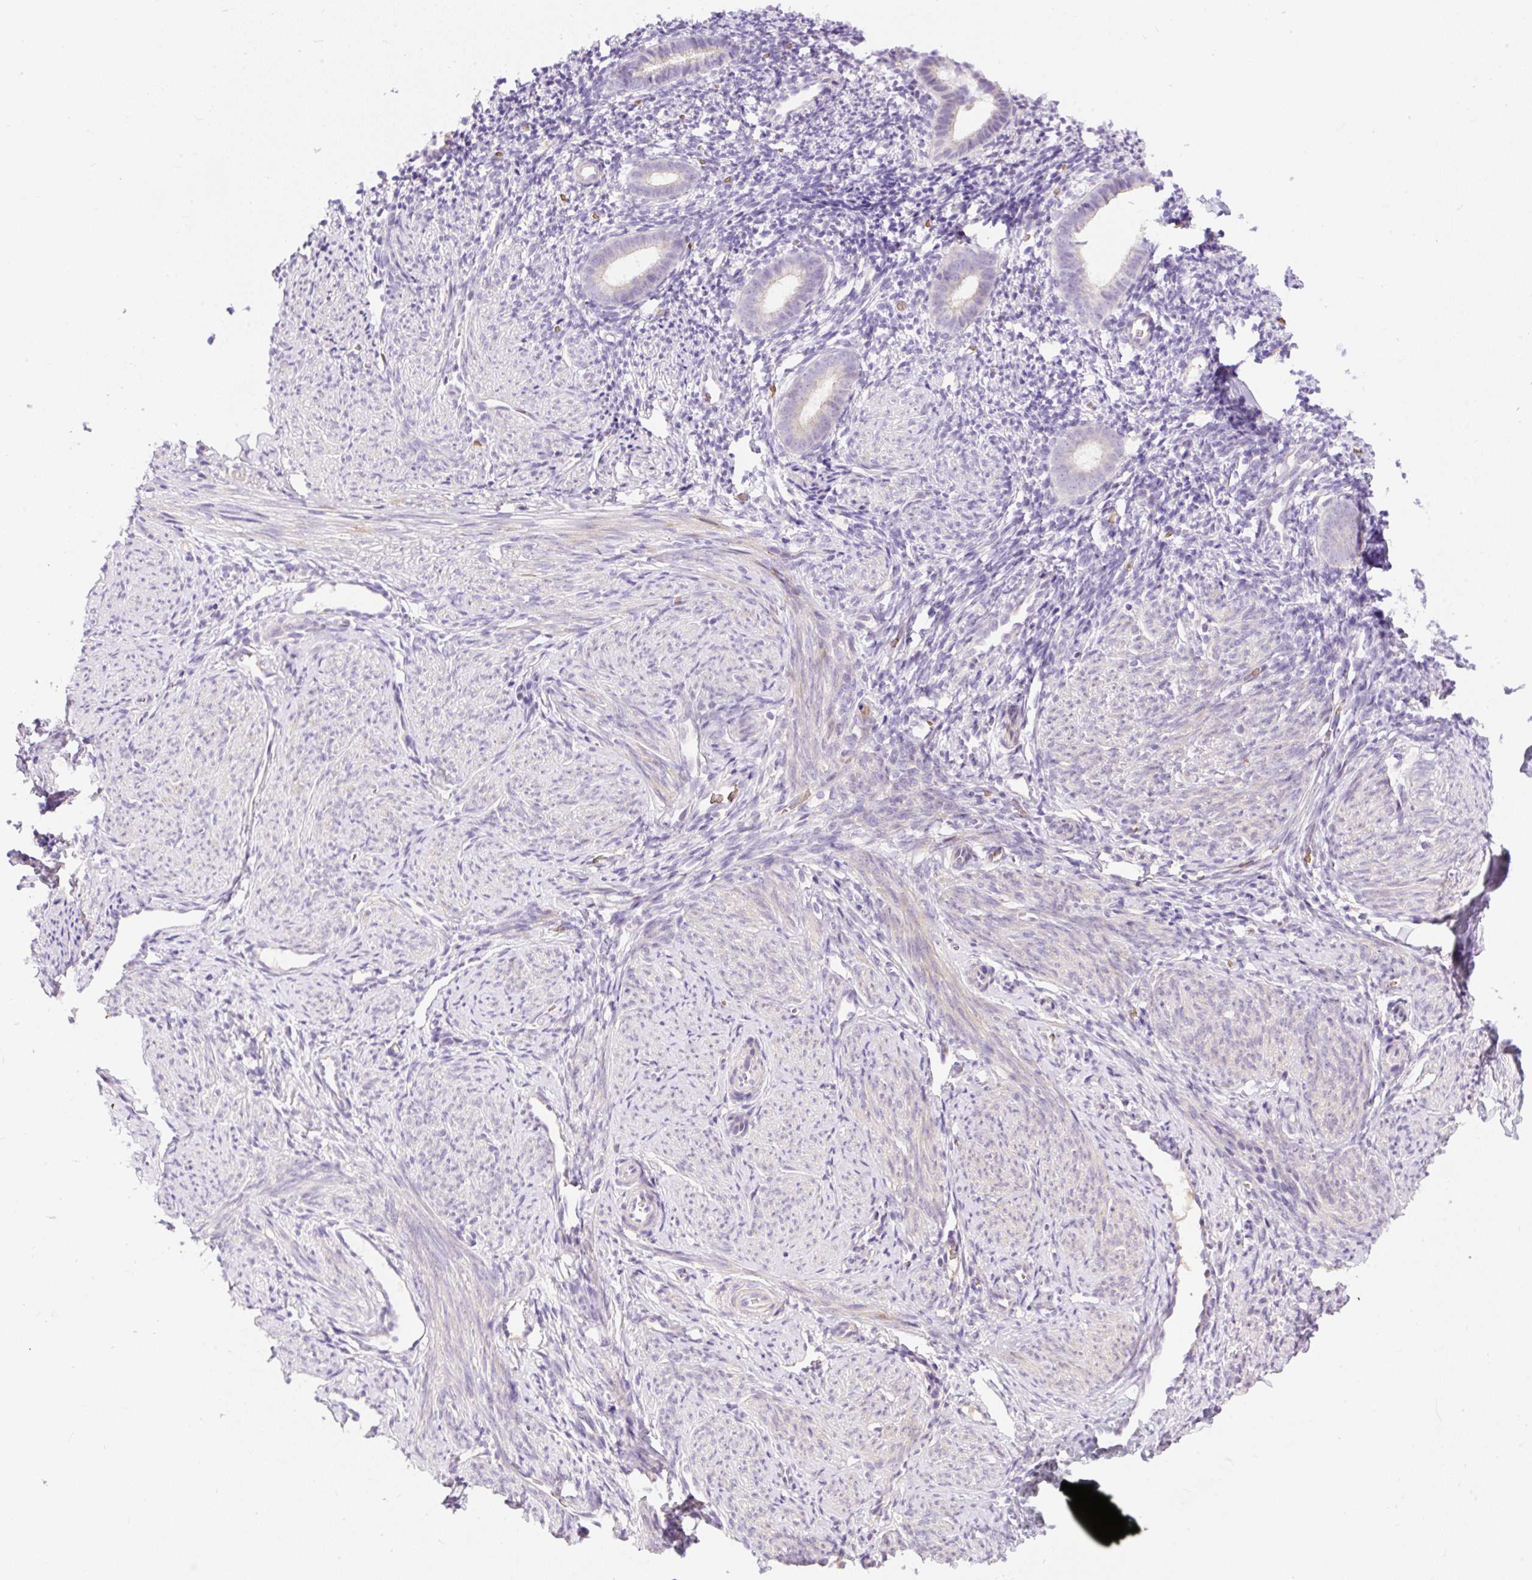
{"staining": {"intensity": "negative", "quantity": "none", "location": "none"}, "tissue": "endometrium", "cell_type": "Cells in endometrial stroma", "image_type": "normal", "snomed": [{"axis": "morphology", "description": "Normal tissue, NOS"}, {"axis": "topography", "description": "Endometrium"}], "caption": "The image demonstrates no significant positivity in cells in endometrial stroma of endometrium.", "gene": "LHFPL5", "patient": {"sex": "female", "age": 39}}